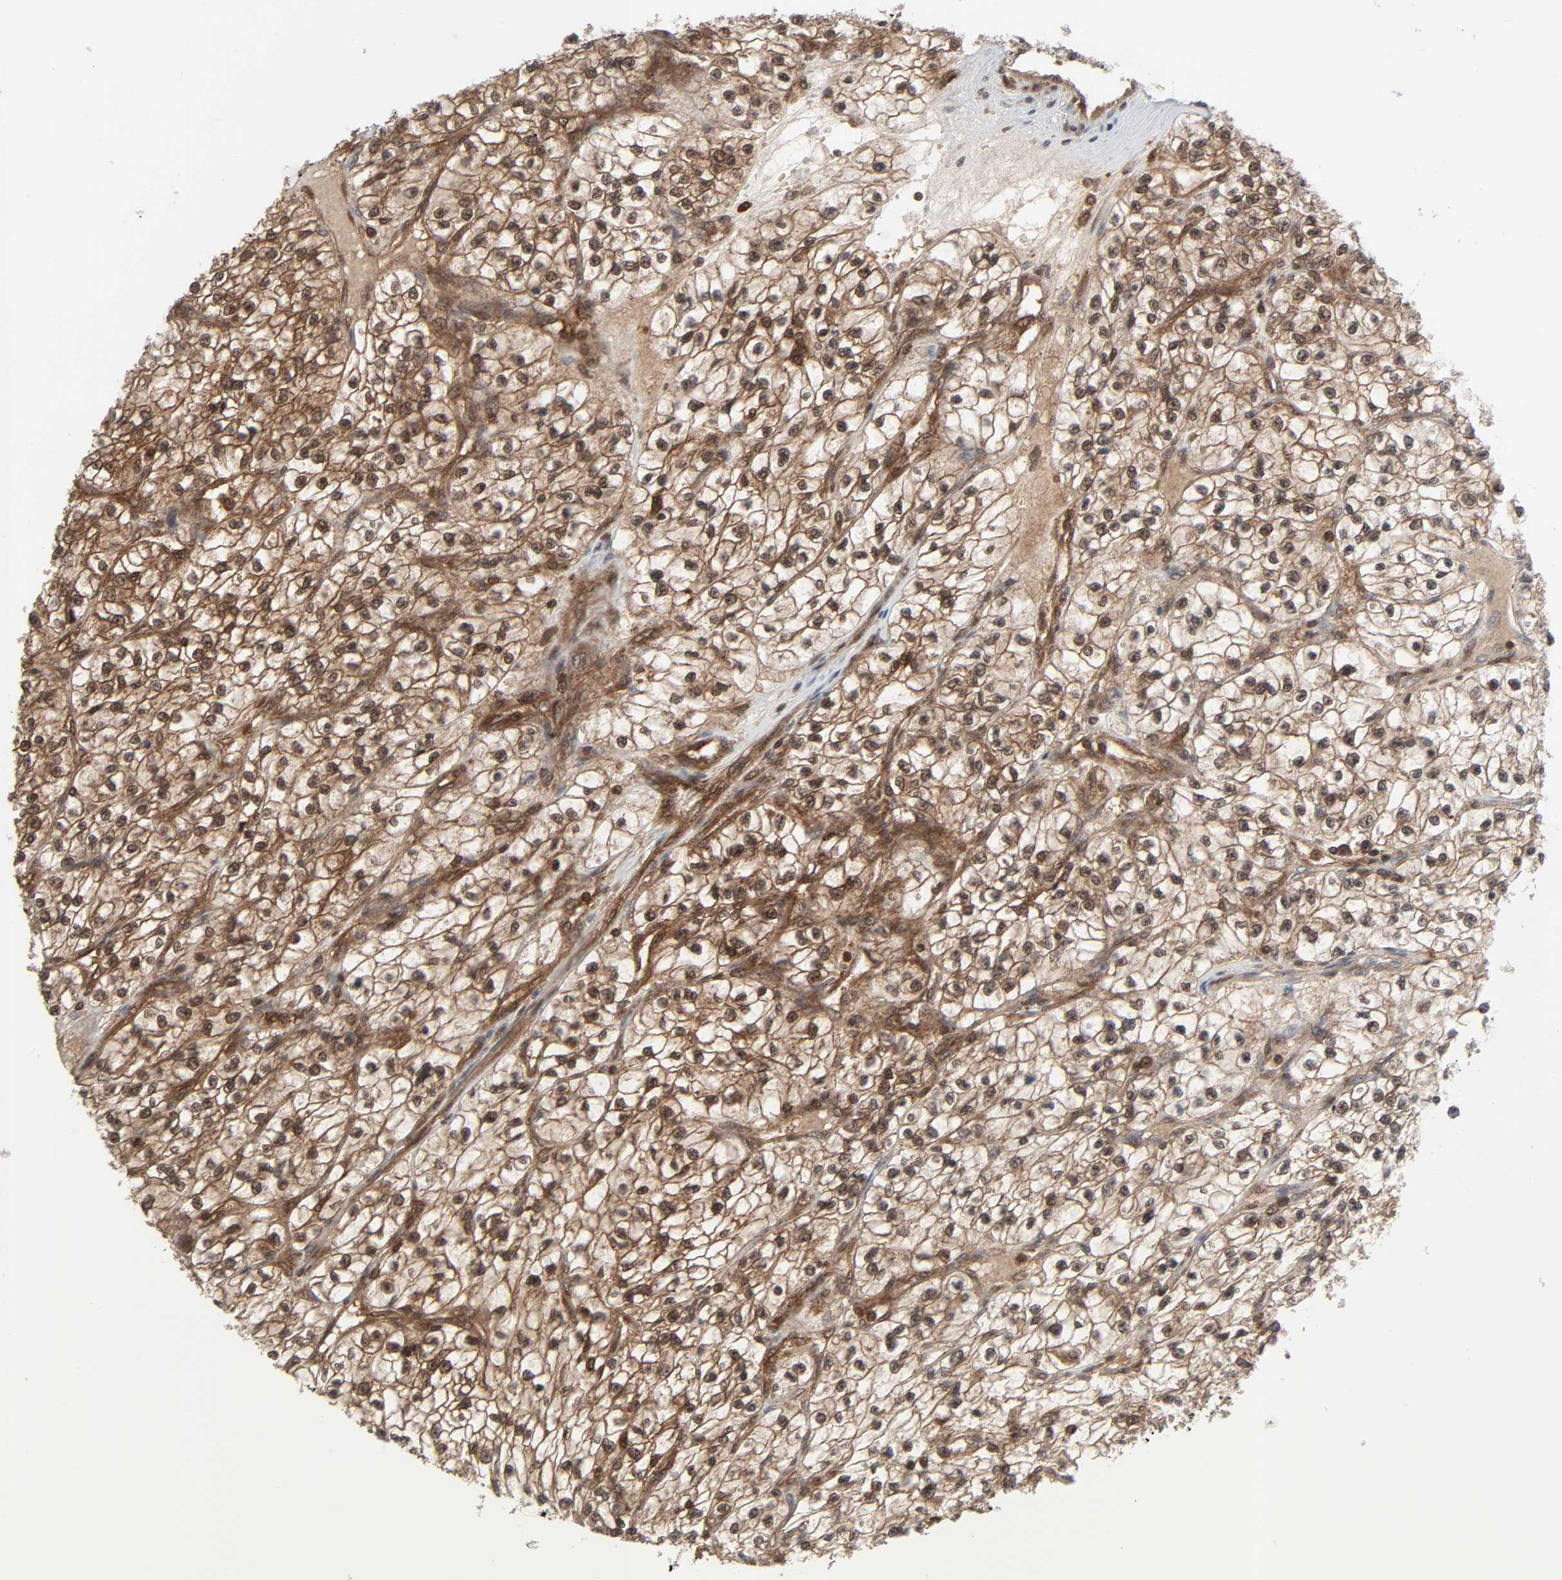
{"staining": {"intensity": "strong", "quantity": ">75%", "location": "cytoplasmic/membranous,nuclear"}, "tissue": "renal cancer", "cell_type": "Tumor cells", "image_type": "cancer", "snomed": [{"axis": "morphology", "description": "Adenocarcinoma, NOS"}, {"axis": "topography", "description": "Kidney"}], "caption": "IHC (DAB (3,3'-diaminobenzidine)) staining of human renal adenocarcinoma exhibits strong cytoplasmic/membranous and nuclear protein staining in approximately >75% of tumor cells.", "gene": "GSK3A", "patient": {"sex": "female", "age": 57}}